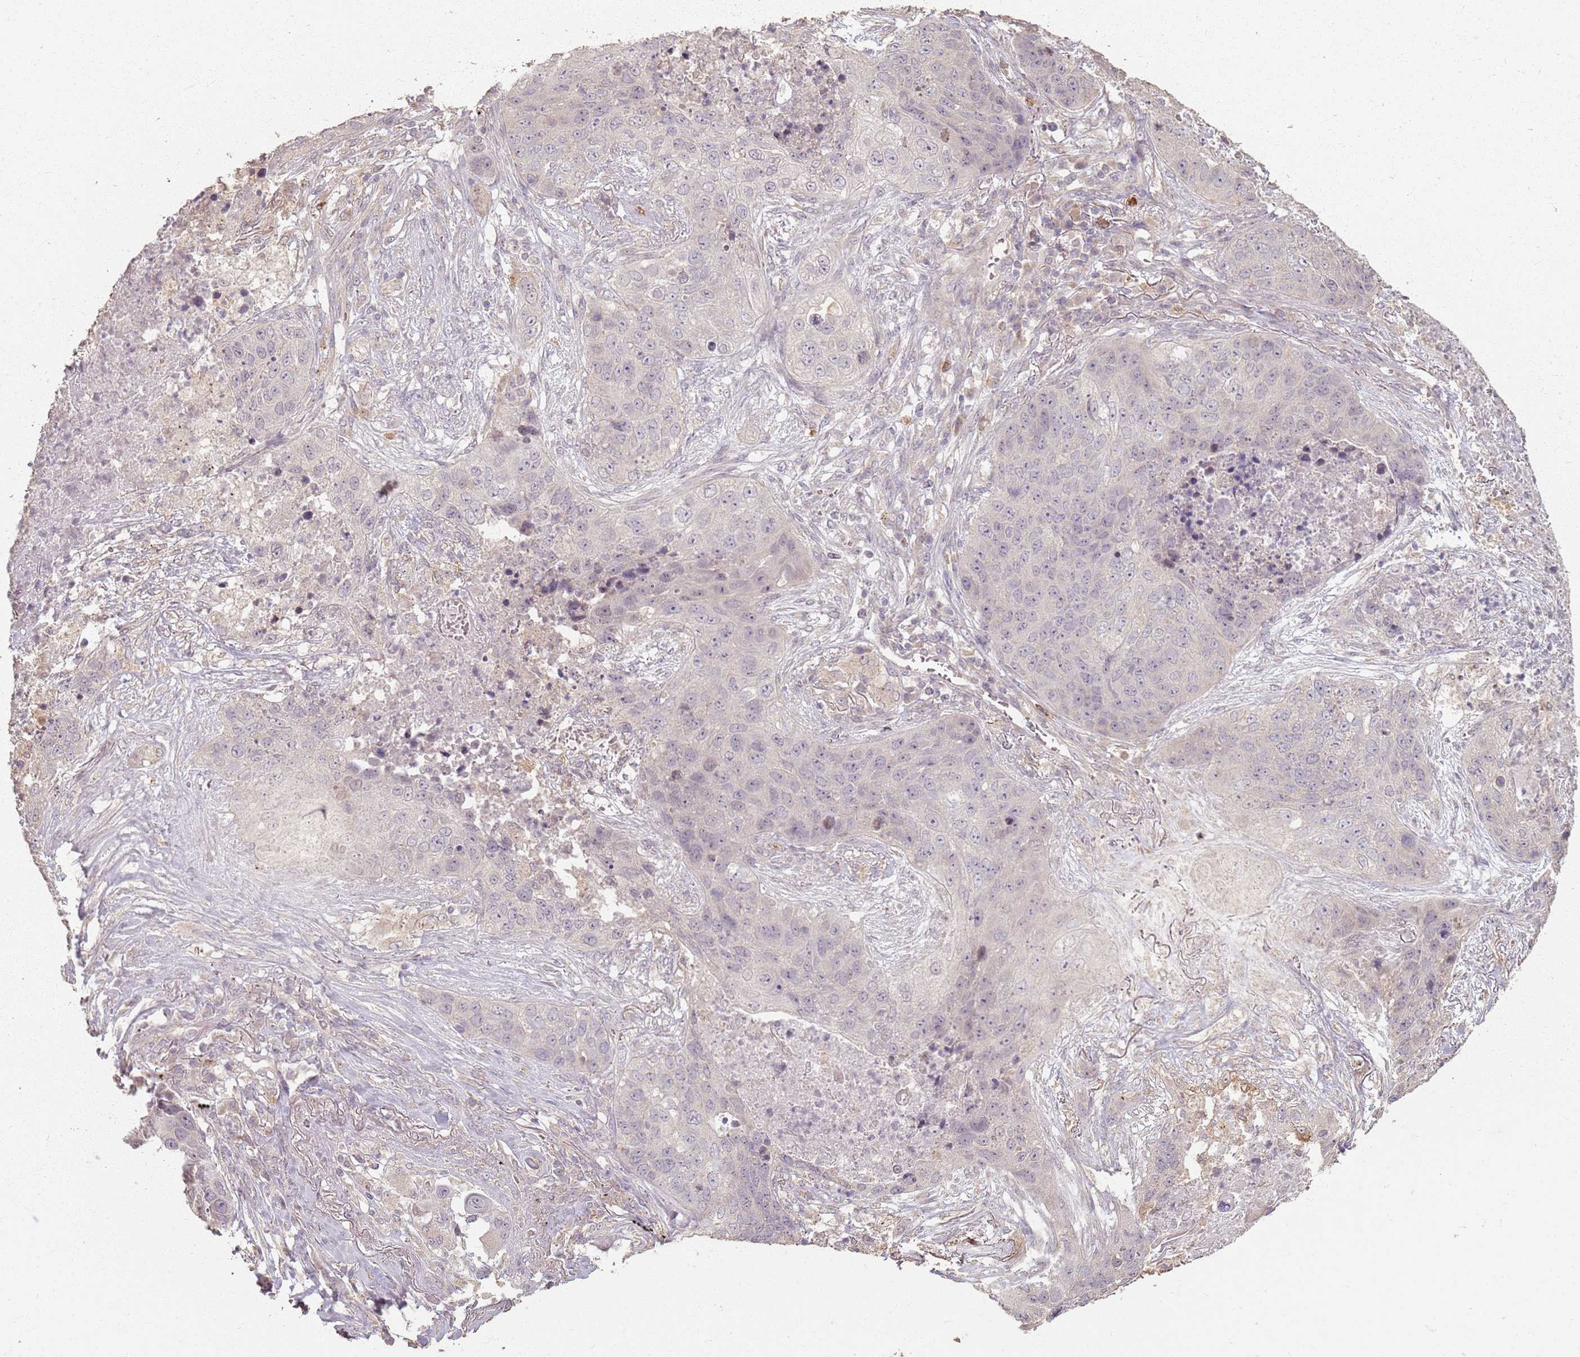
{"staining": {"intensity": "negative", "quantity": "none", "location": "none"}, "tissue": "lung cancer", "cell_type": "Tumor cells", "image_type": "cancer", "snomed": [{"axis": "morphology", "description": "Squamous cell carcinoma, NOS"}, {"axis": "topography", "description": "Lung"}], "caption": "IHC histopathology image of squamous cell carcinoma (lung) stained for a protein (brown), which demonstrates no positivity in tumor cells. (Stains: DAB immunohistochemistry with hematoxylin counter stain, Microscopy: brightfield microscopy at high magnification).", "gene": "CCDC168", "patient": {"sex": "female", "age": 63}}